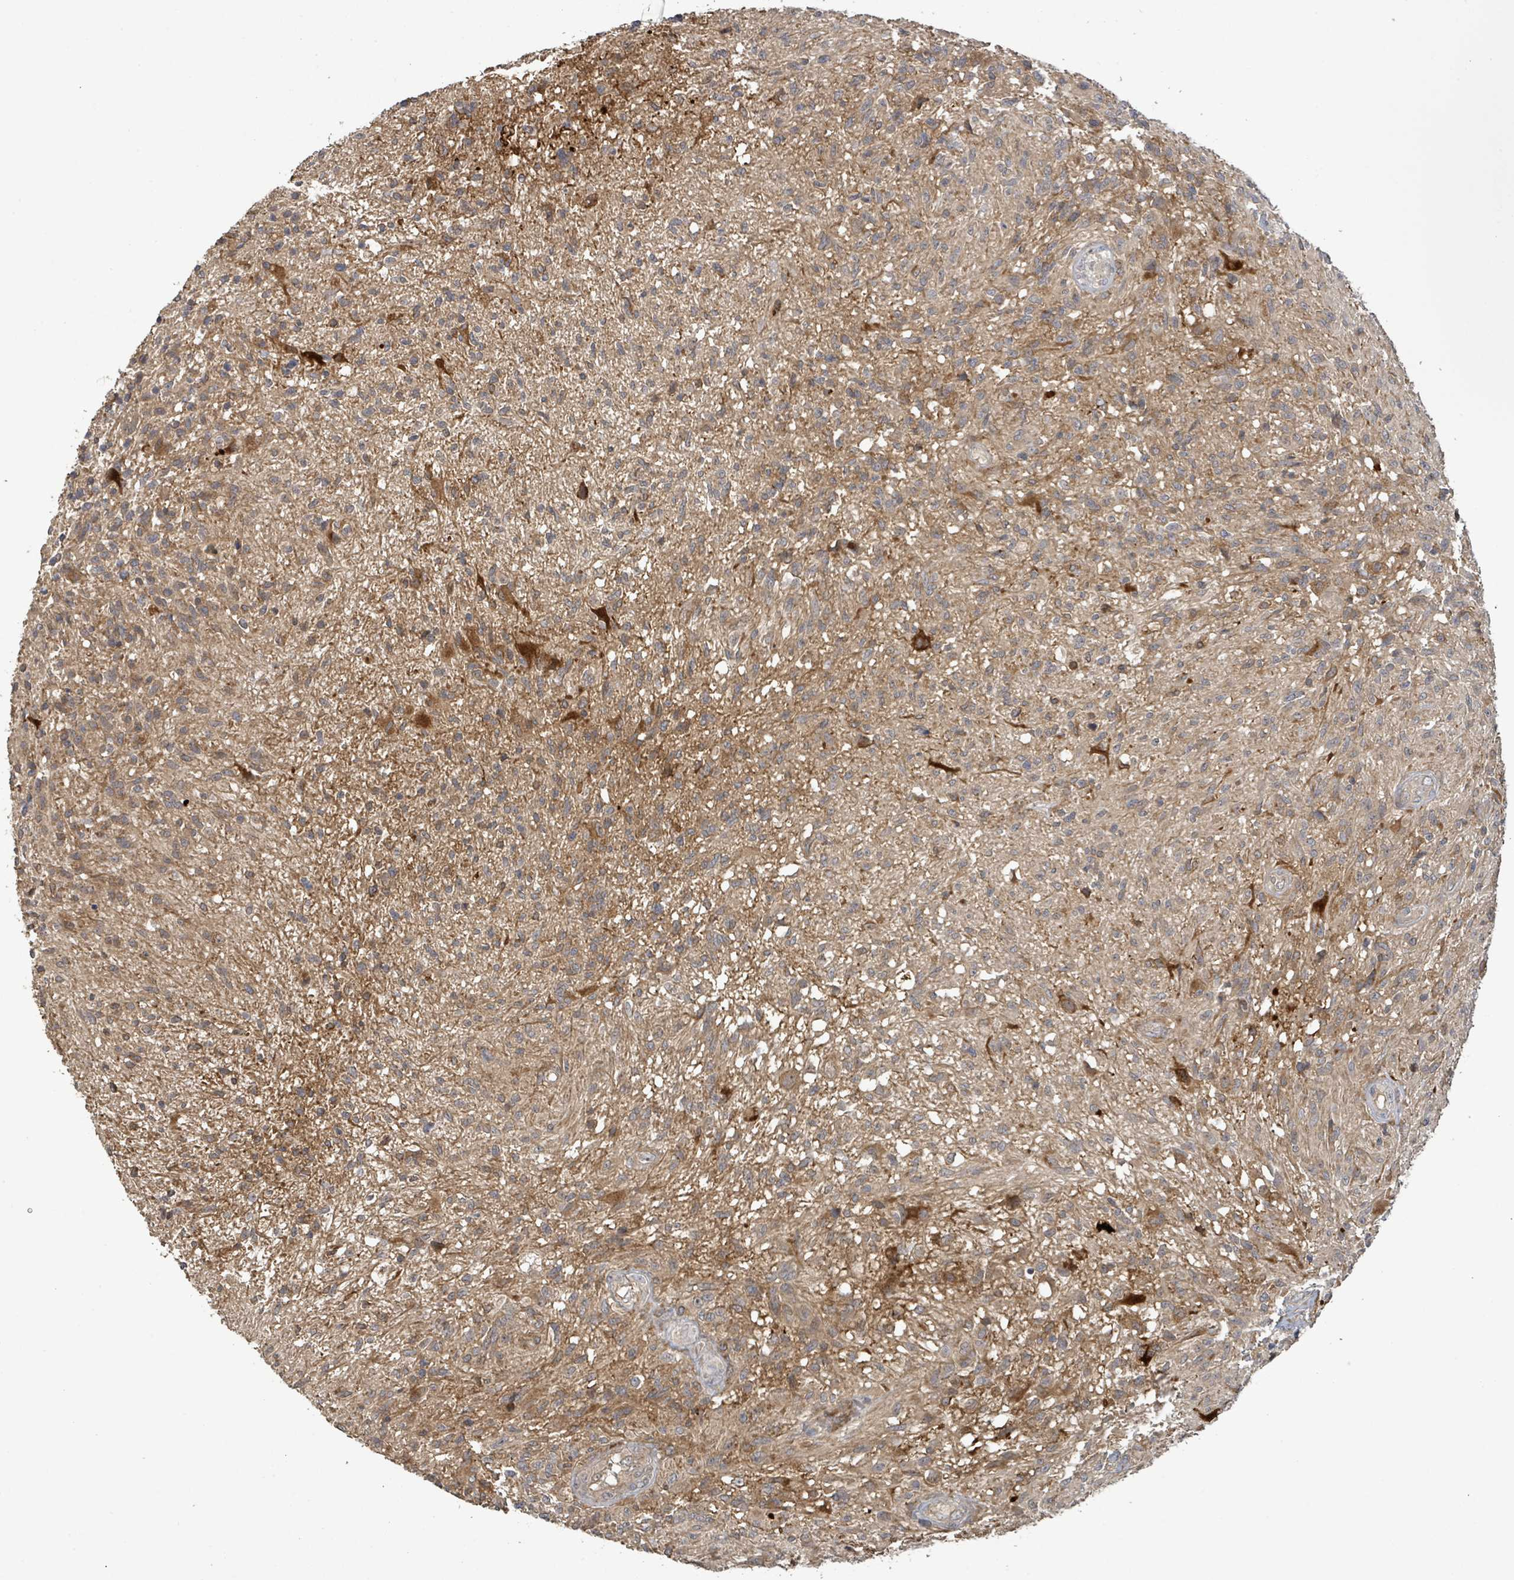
{"staining": {"intensity": "moderate", "quantity": ">75%", "location": "cytoplasmic/membranous"}, "tissue": "glioma", "cell_type": "Tumor cells", "image_type": "cancer", "snomed": [{"axis": "morphology", "description": "Glioma, malignant, High grade"}, {"axis": "topography", "description": "Brain"}], "caption": "Immunohistochemical staining of glioma shows medium levels of moderate cytoplasmic/membranous expression in about >75% of tumor cells.", "gene": "STARD4", "patient": {"sex": "male", "age": 56}}